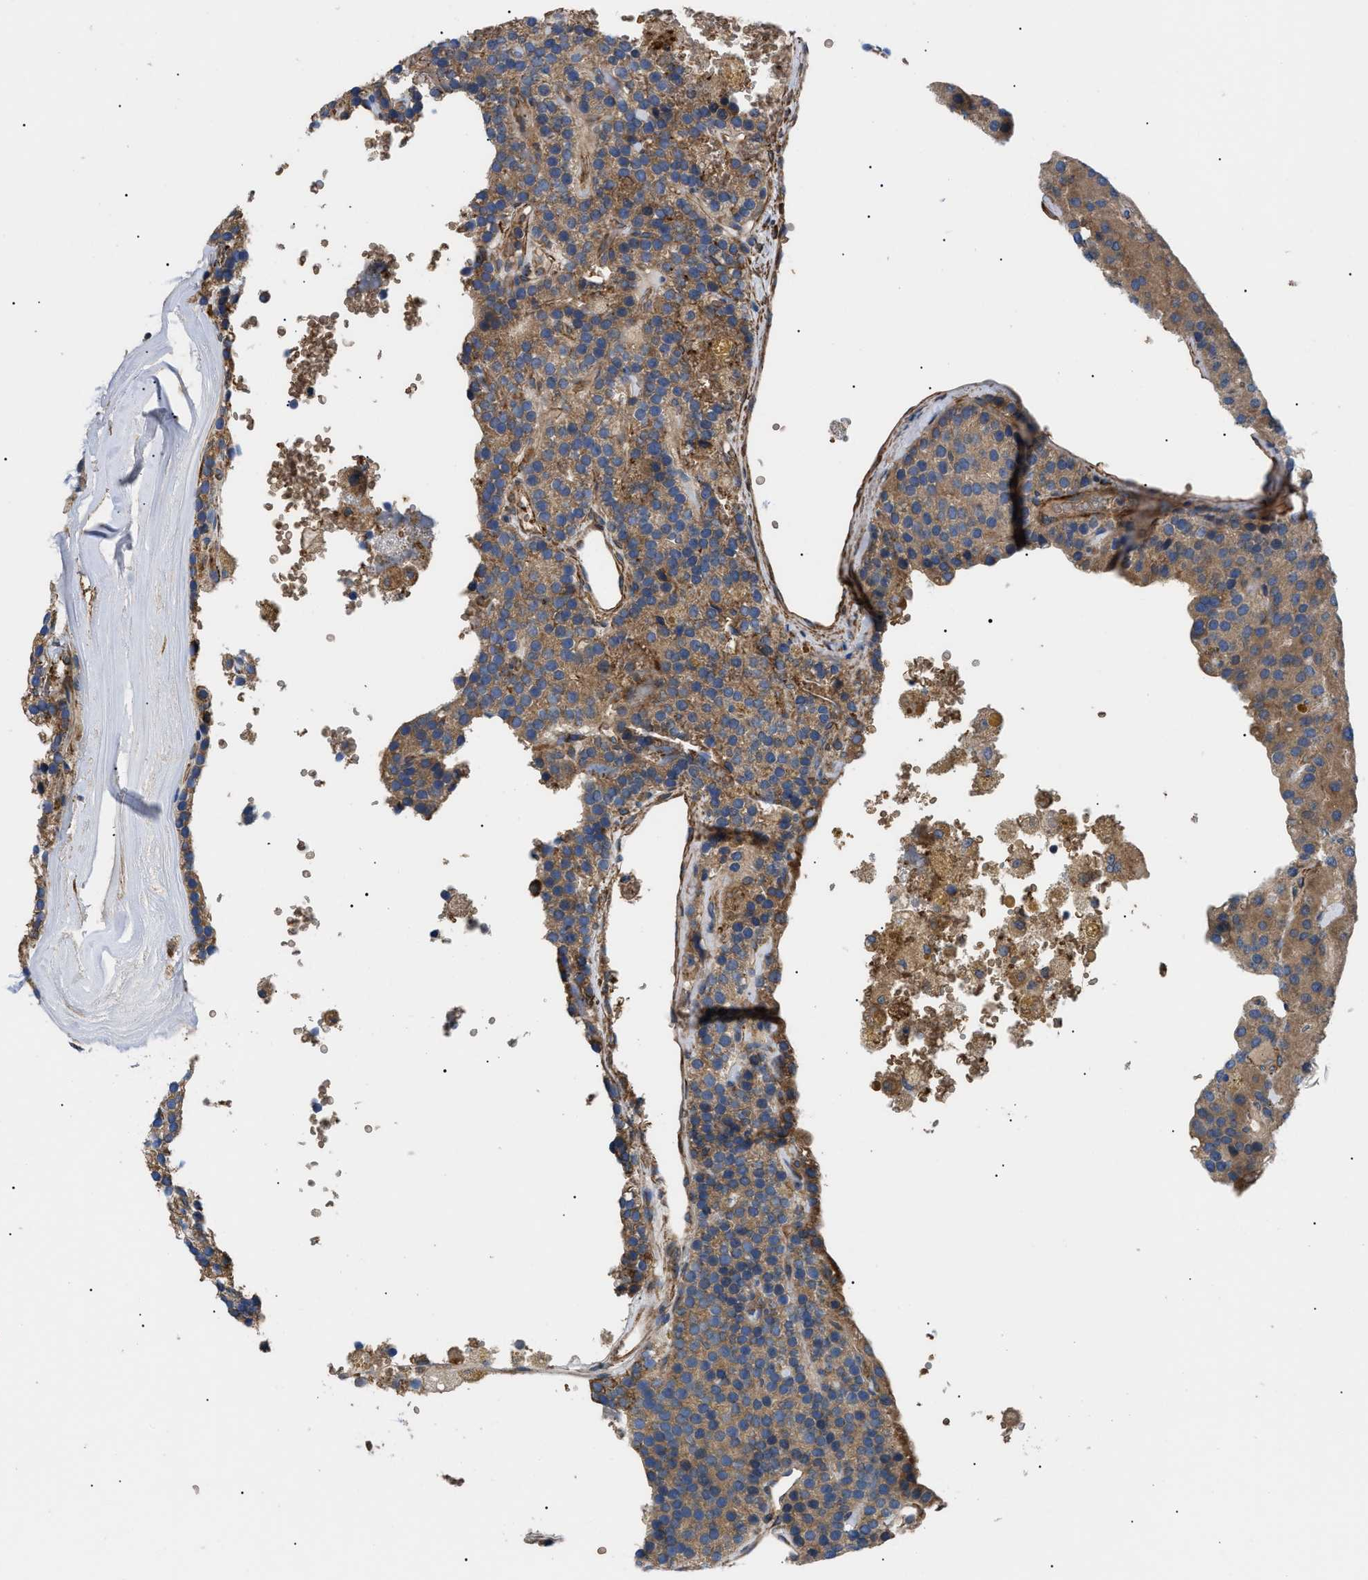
{"staining": {"intensity": "moderate", "quantity": ">75%", "location": "cytoplasmic/membranous"}, "tissue": "parathyroid gland", "cell_type": "Glandular cells", "image_type": "normal", "snomed": [{"axis": "morphology", "description": "Normal tissue, NOS"}, {"axis": "morphology", "description": "Adenoma, NOS"}, {"axis": "topography", "description": "Parathyroid gland"}], "caption": "IHC photomicrograph of normal parathyroid gland: human parathyroid gland stained using immunohistochemistry demonstrates medium levels of moderate protein expression localized specifically in the cytoplasmic/membranous of glandular cells, appearing as a cytoplasmic/membranous brown color.", "gene": "MYO10", "patient": {"sex": "female", "age": 86}}